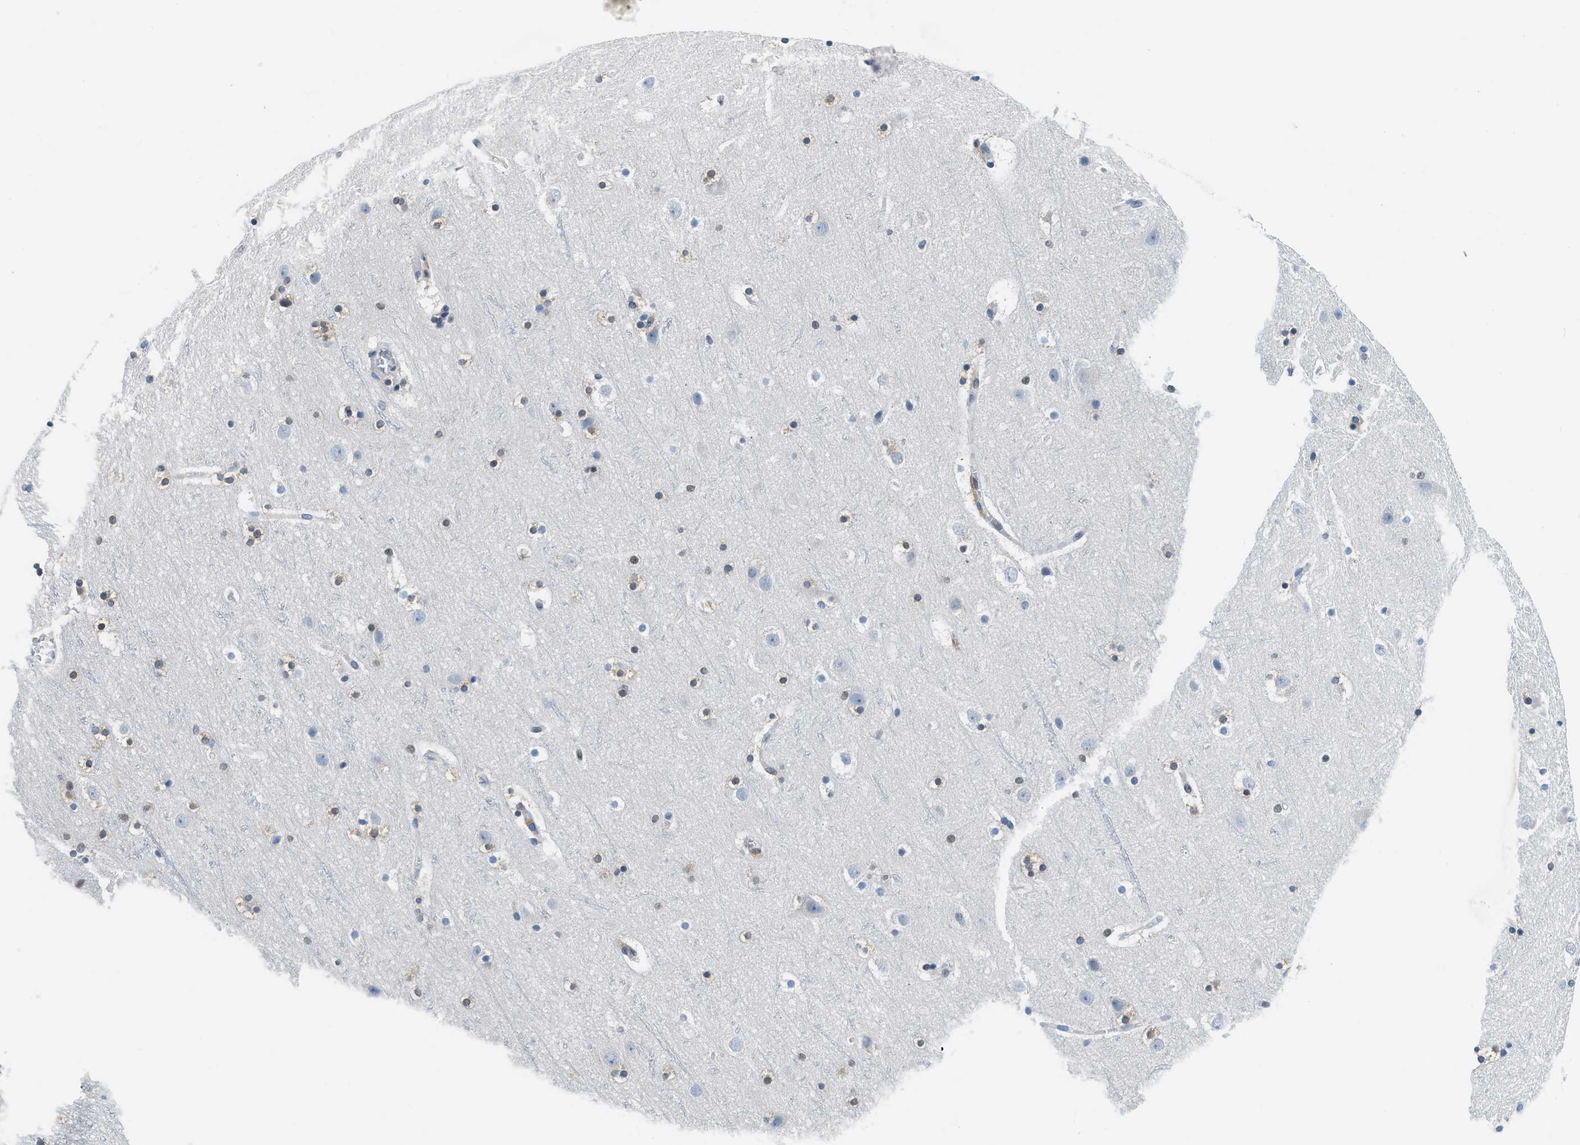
{"staining": {"intensity": "weak", "quantity": "25%-75%", "location": "cytoplasmic/membranous"}, "tissue": "cerebral cortex", "cell_type": "Endothelial cells", "image_type": "normal", "snomed": [{"axis": "morphology", "description": "Normal tissue, NOS"}, {"axis": "topography", "description": "Cerebral cortex"}], "caption": "This histopathology image exhibits immunohistochemistry (IHC) staining of unremarkable human cerebral cortex, with low weak cytoplasmic/membranous staining in about 25%-75% of endothelial cells.", "gene": "ALX1", "patient": {"sex": "male", "age": 45}}